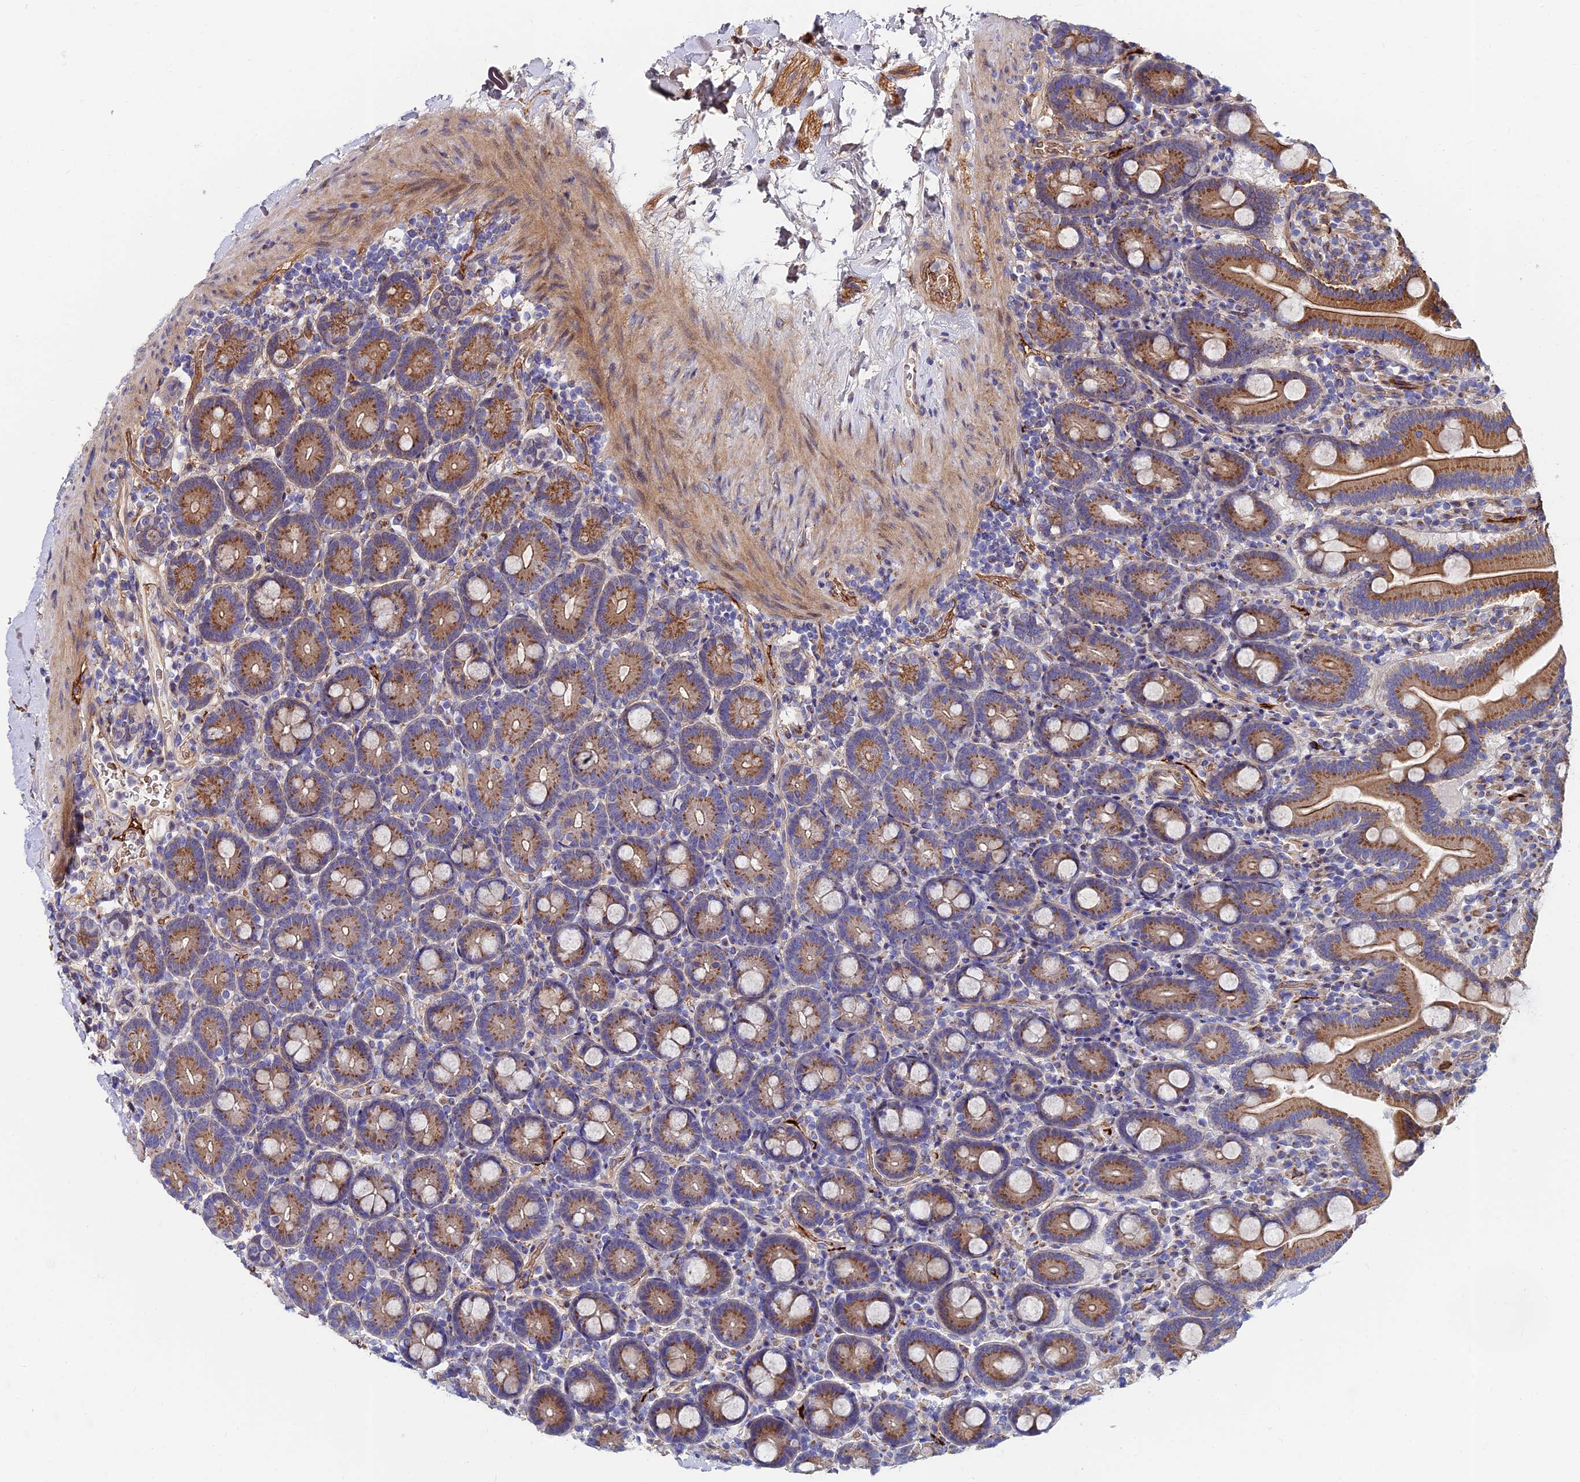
{"staining": {"intensity": "moderate", "quantity": ">75%", "location": "cytoplasmic/membranous"}, "tissue": "duodenum", "cell_type": "Glandular cells", "image_type": "normal", "snomed": [{"axis": "morphology", "description": "Normal tissue, NOS"}, {"axis": "topography", "description": "Duodenum"}], "caption": "IHC (DAB (3,3'-diaminobenzidine)) staining of unremarkable duodenum reveals moderate cytoplasmic/membranous protein positivity in about >75% of glandular cells. (Stains: DAB (3,3'-diaminobenzidine) in brown, nuclei in blue, Microscopy: brightfield microscopy at high magnification).", "gene": "ADGRF3", "patient": {"sex": "male", "age": 55}}